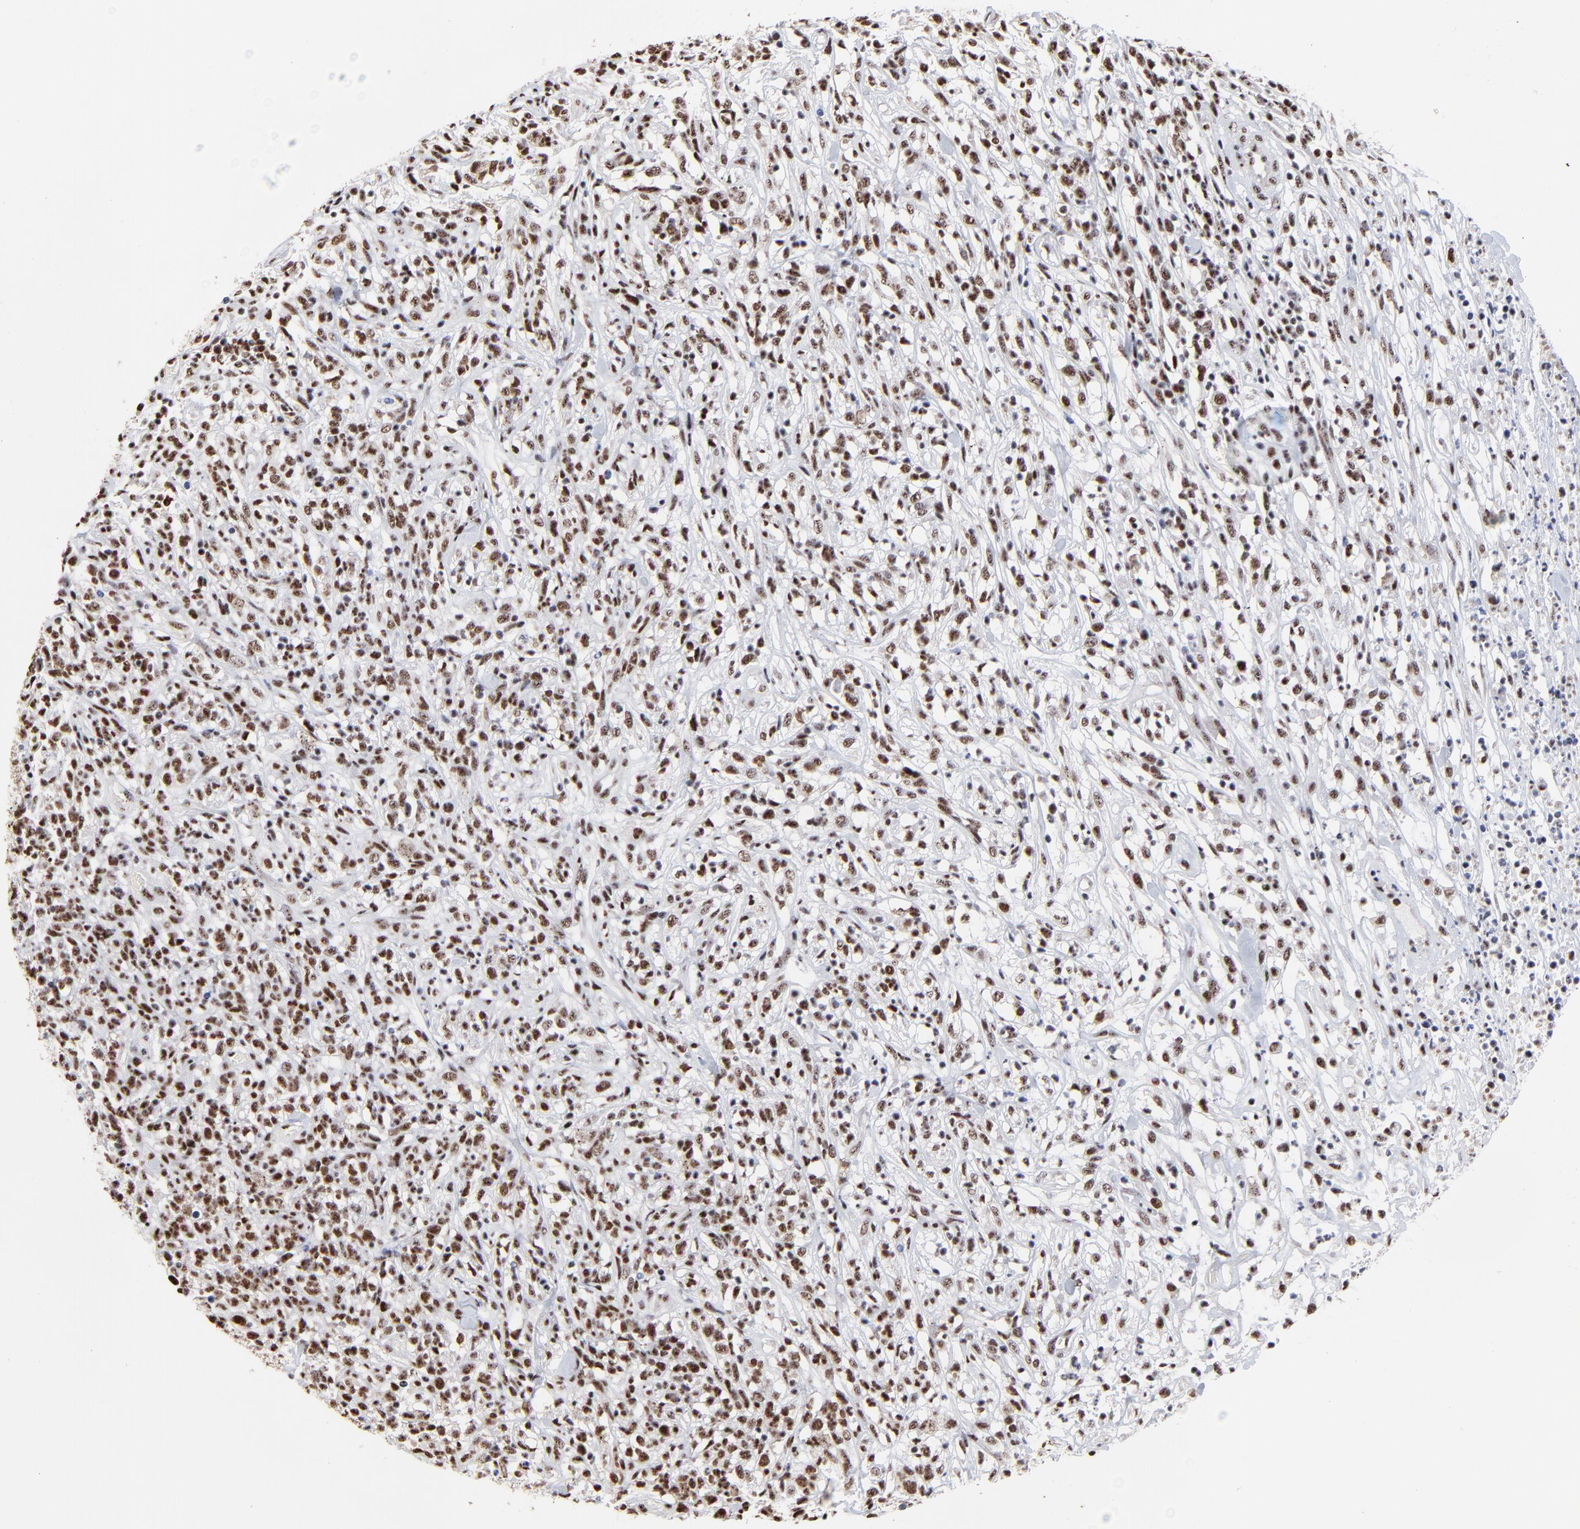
{"staining": {"intensity": "moderate", "quantity": ">75%", "location": "nuclear"}, "tissue": "lymphoma", "cell_type": "Tumor cells", "image_type": "cancer", "snomed": [{"axis": "morphology", "description": "Malignant lymphoma, non-Hodgkin's type, High grade"}, {"axis": "topography", "description": "Lymph node"}], "caption": "Protein staining of high-grade malignant lymphoma, non-Hodgkin's type tissue reveals moderate nuclear expression in approximately >75% of tumor cells.", "gene": "MBD4", "patient": {"sex": "female", "age": 73}}